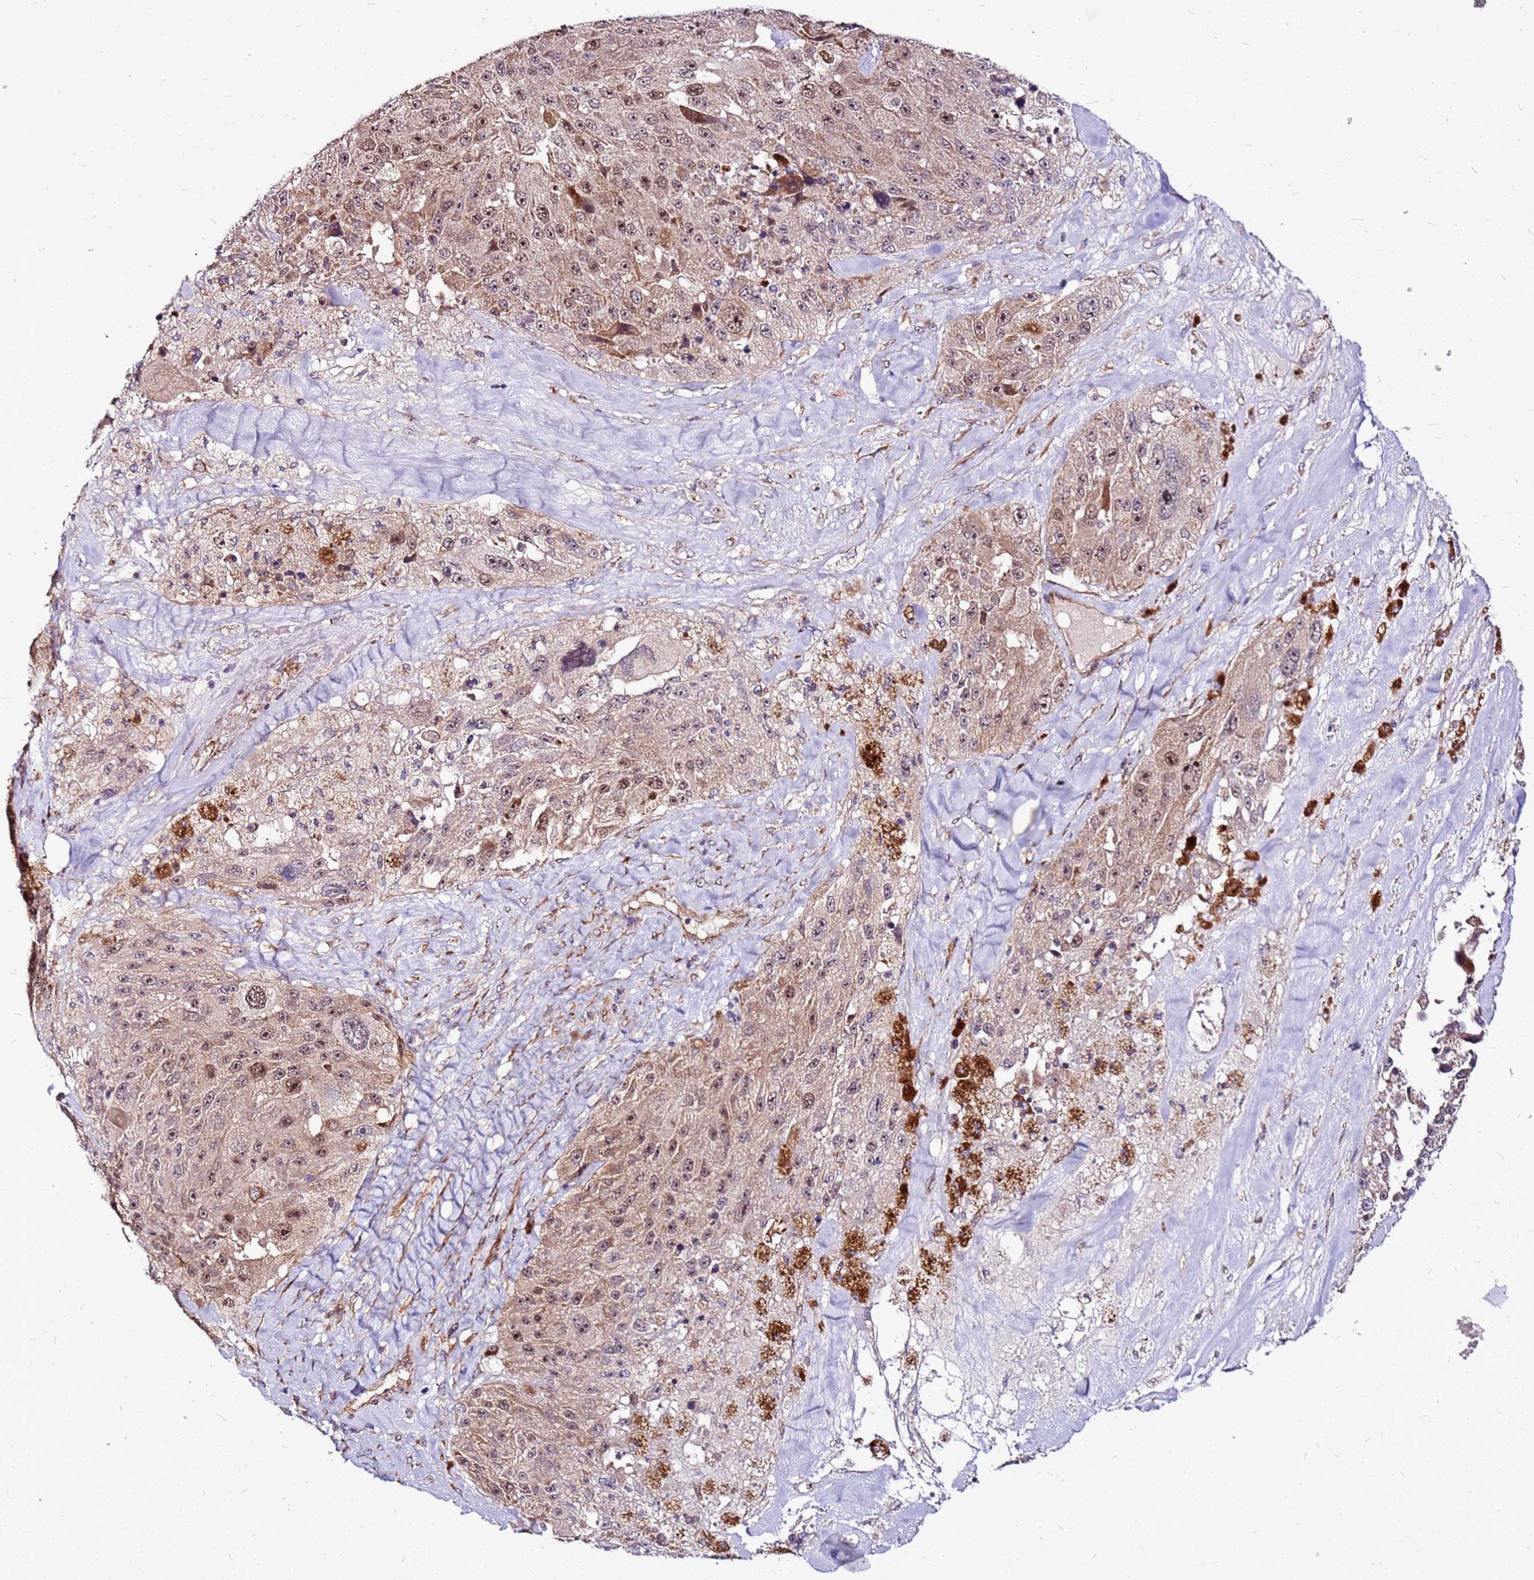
{"staining": {"intensity": "moderate", "quantity": "25%-75%", "location": "cytoplasmic/membranous,nuclear"}, "tissue": "melanoma", "cell_type": "Tumor cells", "image_type": "cancer", "snomed": [{"axis": "morphology", "description": "Malignant melanoma, Metastatic site"}, {"axis": "topography", "description": "Lymph node"}], "caption": "High-power microscopy captured an immunohistochemistry histopathology image of malignant melanoma (metastatic site), revealing moderate cytoplasmic/membranous and nuclear staining in approximately 25%-75% of tumor cells.", "gene": "TOPAZ1", "patient": {"sex": "male", "age": 62}}